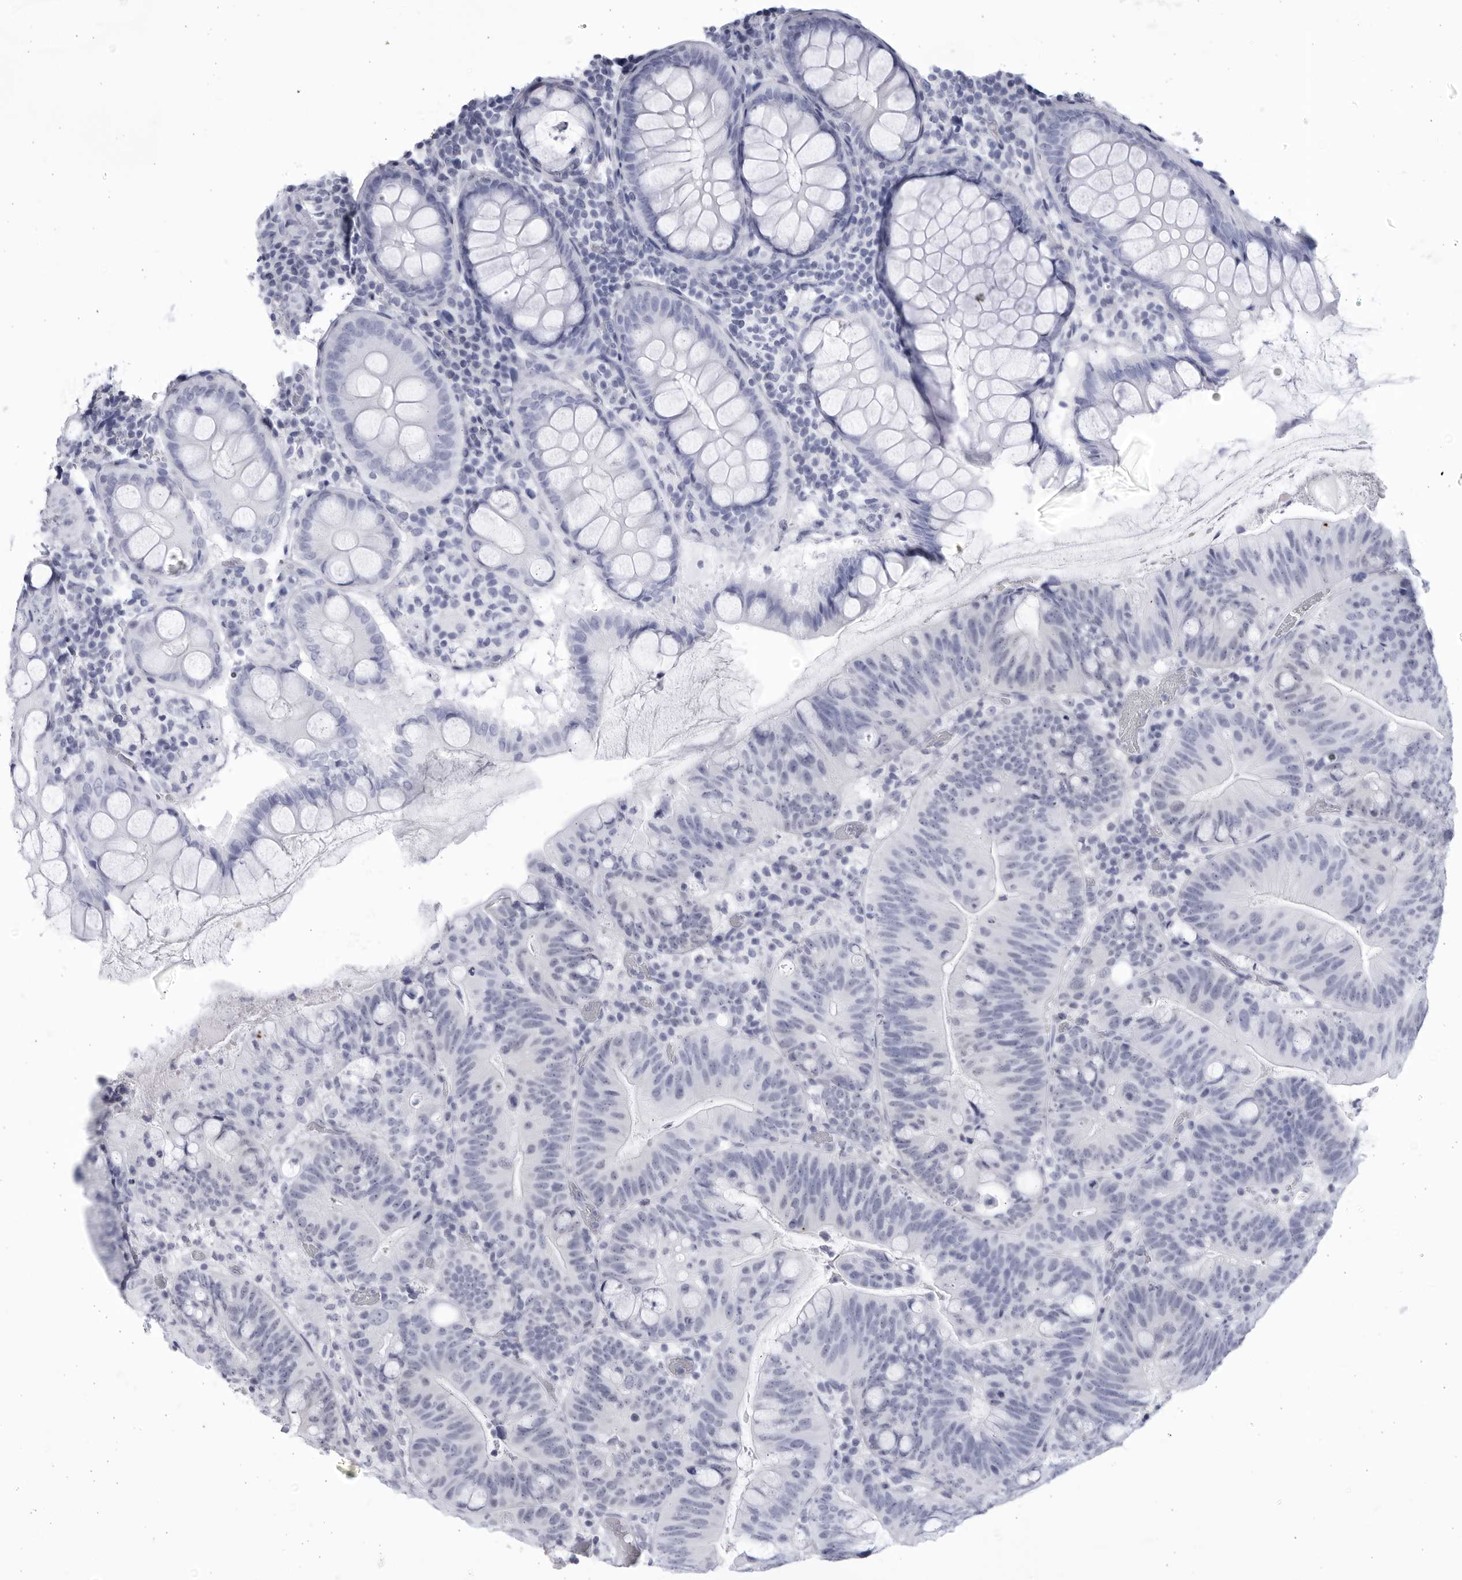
{"staining": {"intensity": "negative", "quantity": "none", "location": "none"}, "tissue": "colorectal cancer", "cell_type": "Tumor cells", "image_type": "cancer", "snomed": [{"axis": "morphology", "description": "Adenocarcinoma, NOS"}, {"axis": "topography", "description": "Colon"}], "caption": "The immunohistochemistry histopathology image has no significant positivity in tumor cells of colorectal cancer (adenocarcinoma) tissue.", "gene": "CCDC181", "patient": {"sex": "female", "age": 66}}